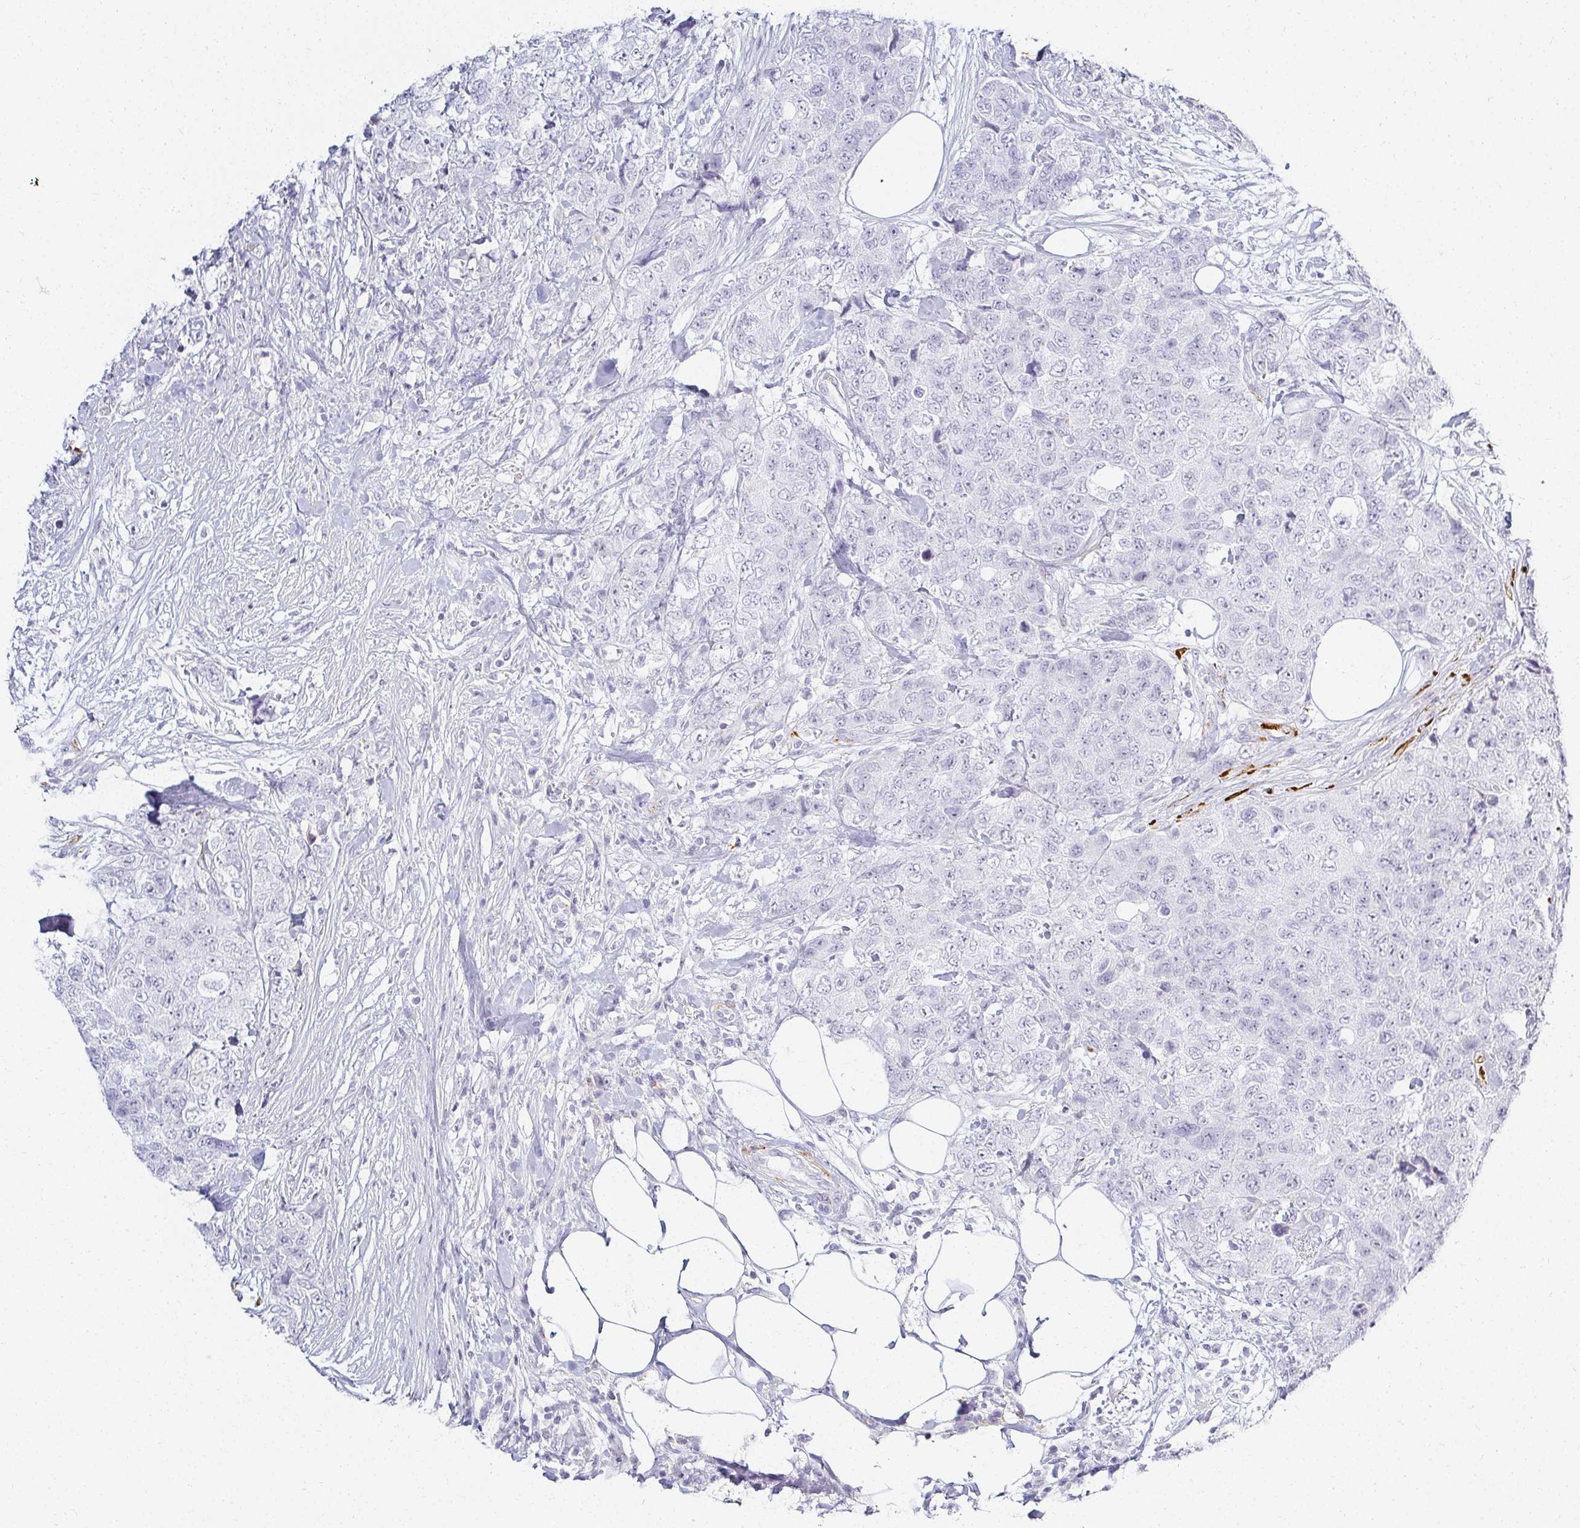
{"staining": {"intensity": "negative", "quantity": "none", "location": "none"}, "tissue": "urothelial cancer", "cell_type": "Tumor cells", "image_type": "cancer", "snomed": [{"axis": "morphology", "description": "Urothelial carcinoma, High grade"}, {"axis": "topography", "description": "Urinary bladder"}], "caption": "A histopathology image of human urothelial cancer is negative for staining in tumor cells.", "gene": "ACAN", "patient": {"sex": "female", "age": 78}}